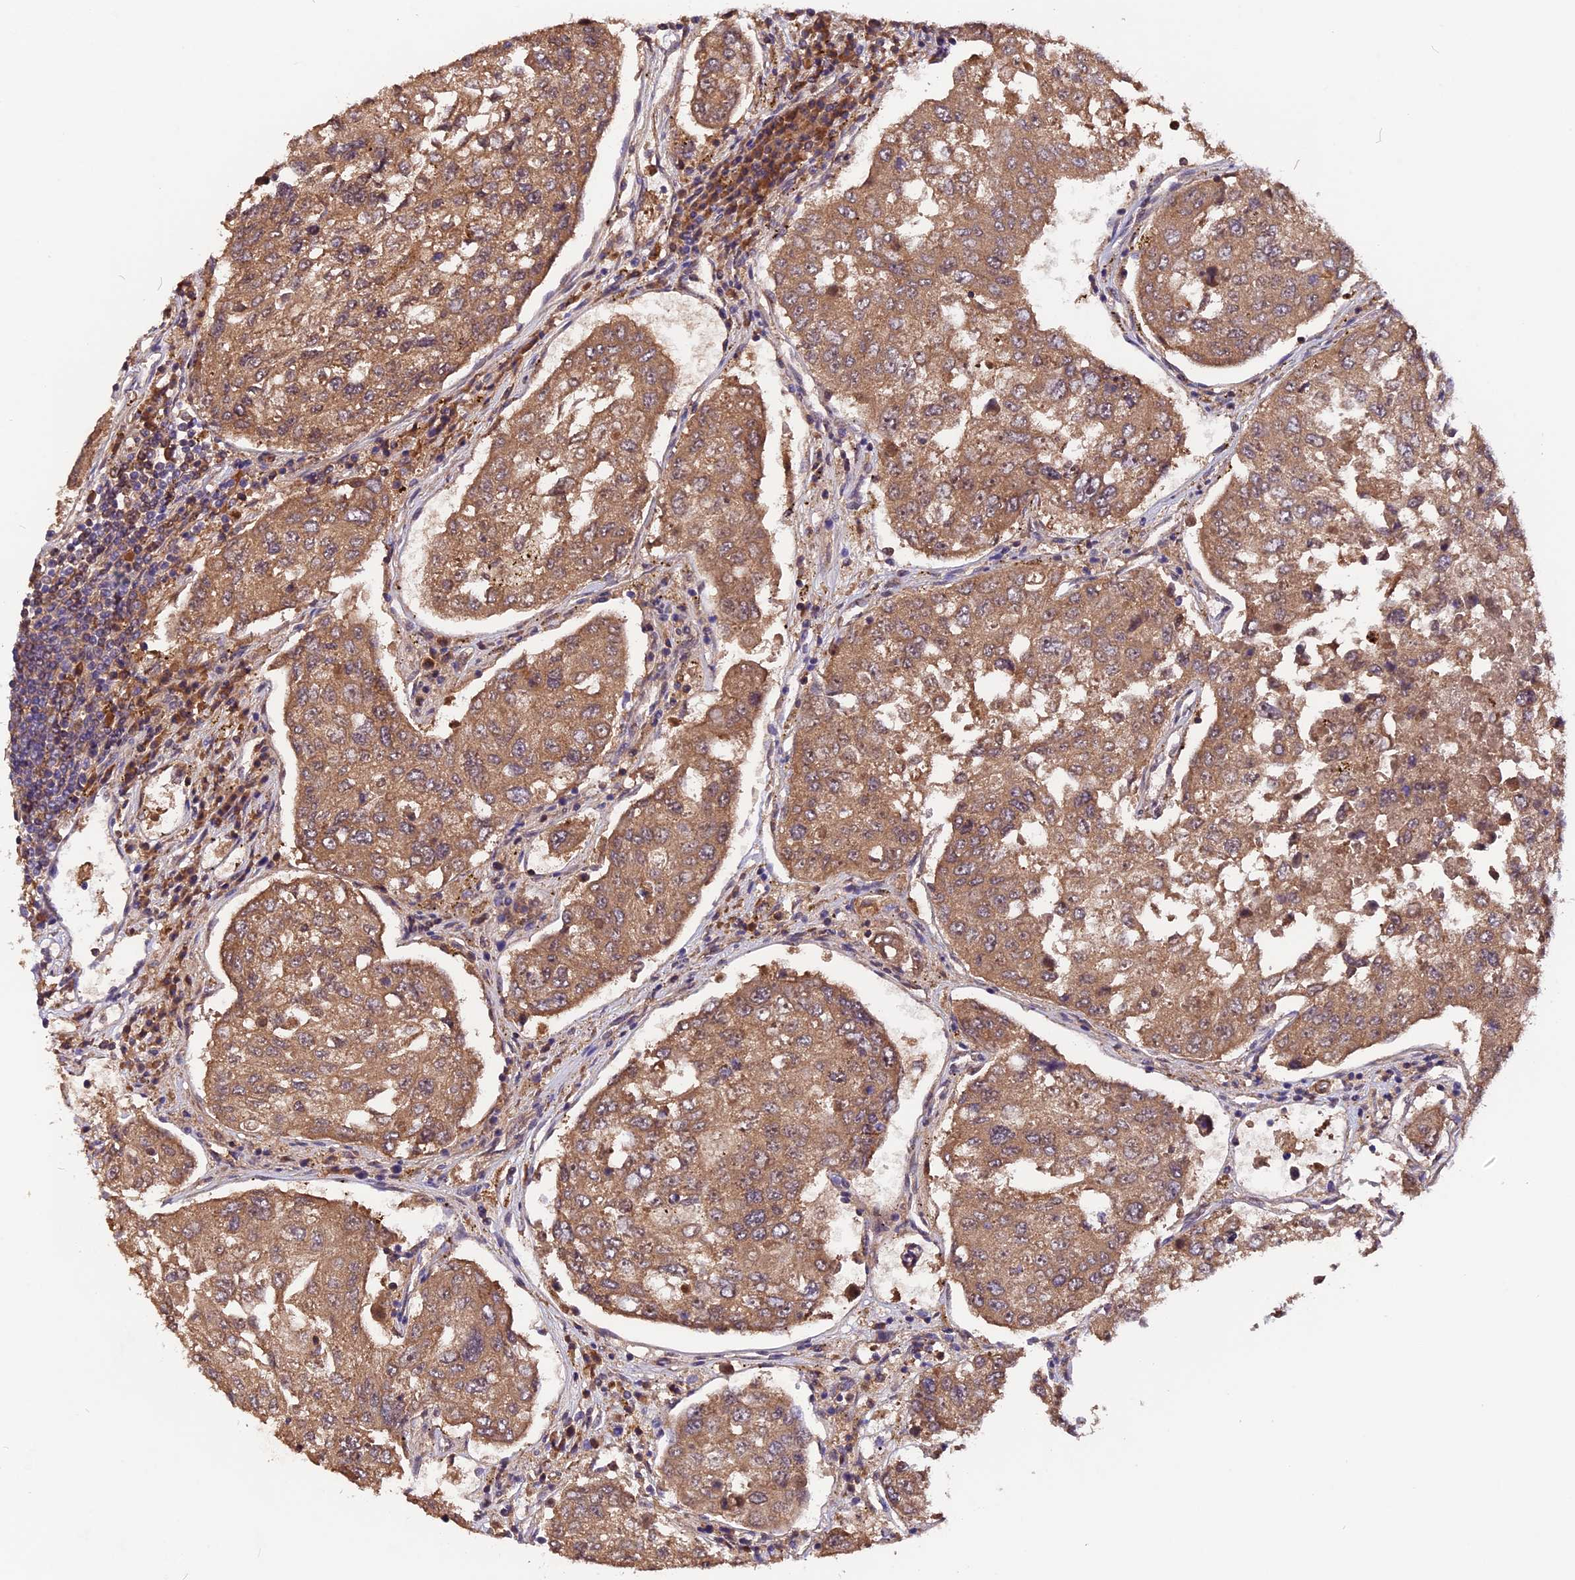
{"staining": {"intensity": "moderate", "quantity": ">75%", "location": "cytoplasmic/membranous"}, "tissue": "urothelial cancer", "cell_type": "Tumor cells", "image_type": "cancer", "snomed": [{"axis": "morphology", "description": "Urothelial carcinoma, High grade"}, {"axis": "topography", "description": "Lymph node"}, {"axis": "topography", "description": "Urinary bladder"}], "caption": "Protein staining of urothelial cancer tissue reveals moderate cytoplasmic/membranous staining in approximately >75% of tumor cells.", "gene": "MARK4", "patient": {"sex": "male", "age": 51}}